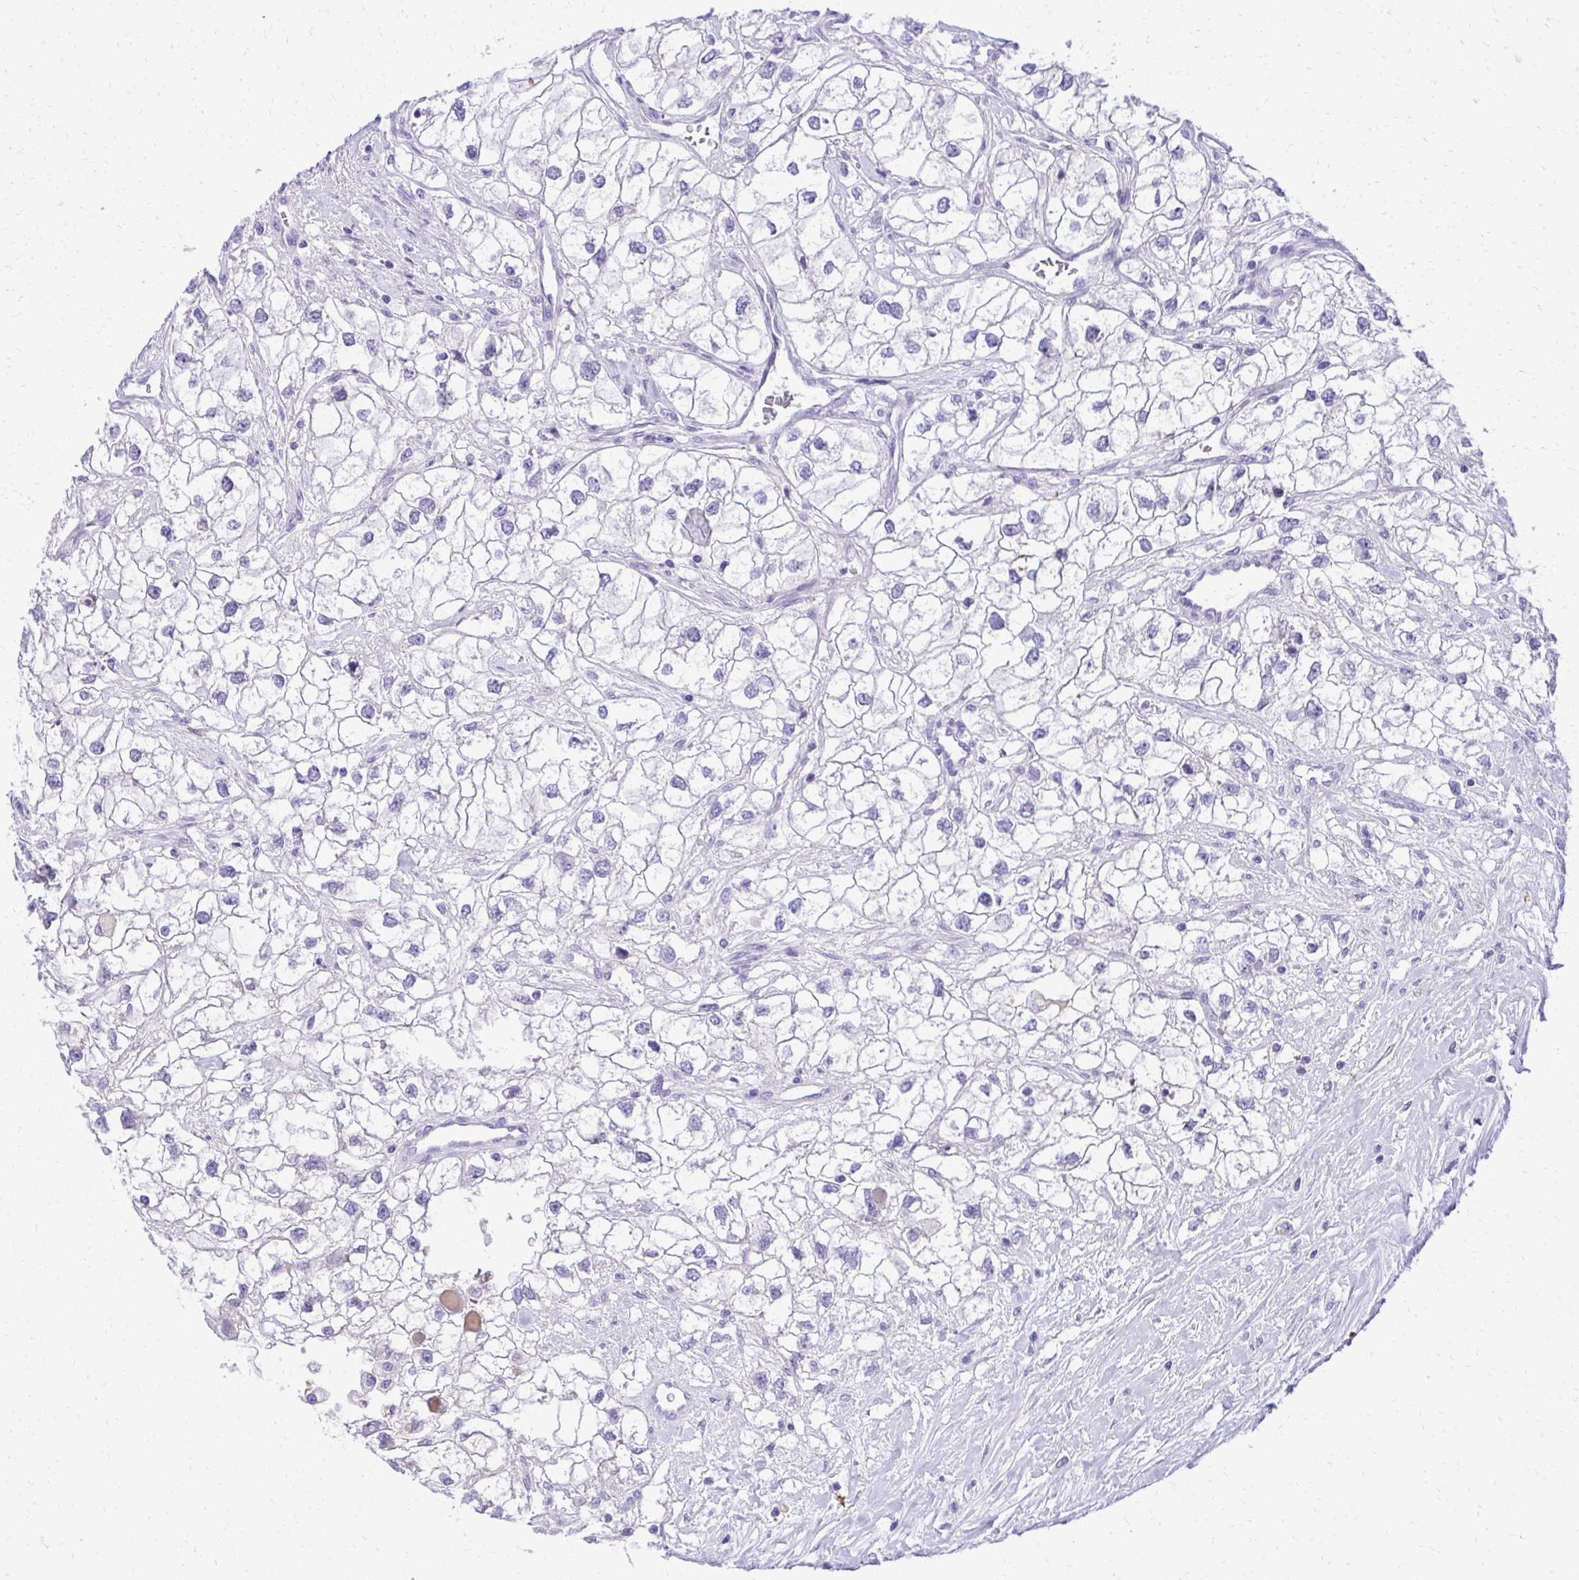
{"staining": {"intensity": "negative", "quantity": "none", "location": "none"}, "tissue": "renal cancer", "cell_type": "Tumor cells", "image_type": "cancer", "snomed": [{"axis": "morphology", "description": "Adenocarcinoma, NOS"}, {"axis": "topography", "description": "Kidney"}], "caption": "High magnification brightfield microscopy of renal cancer (adenocarcinoma) stained with DAB (brown) and counterstained with hematoxylin (blue): tumor cells show no significant positivity.", "gene": "PITPNM3", "patient": {"sex": "male", "age": 59}}